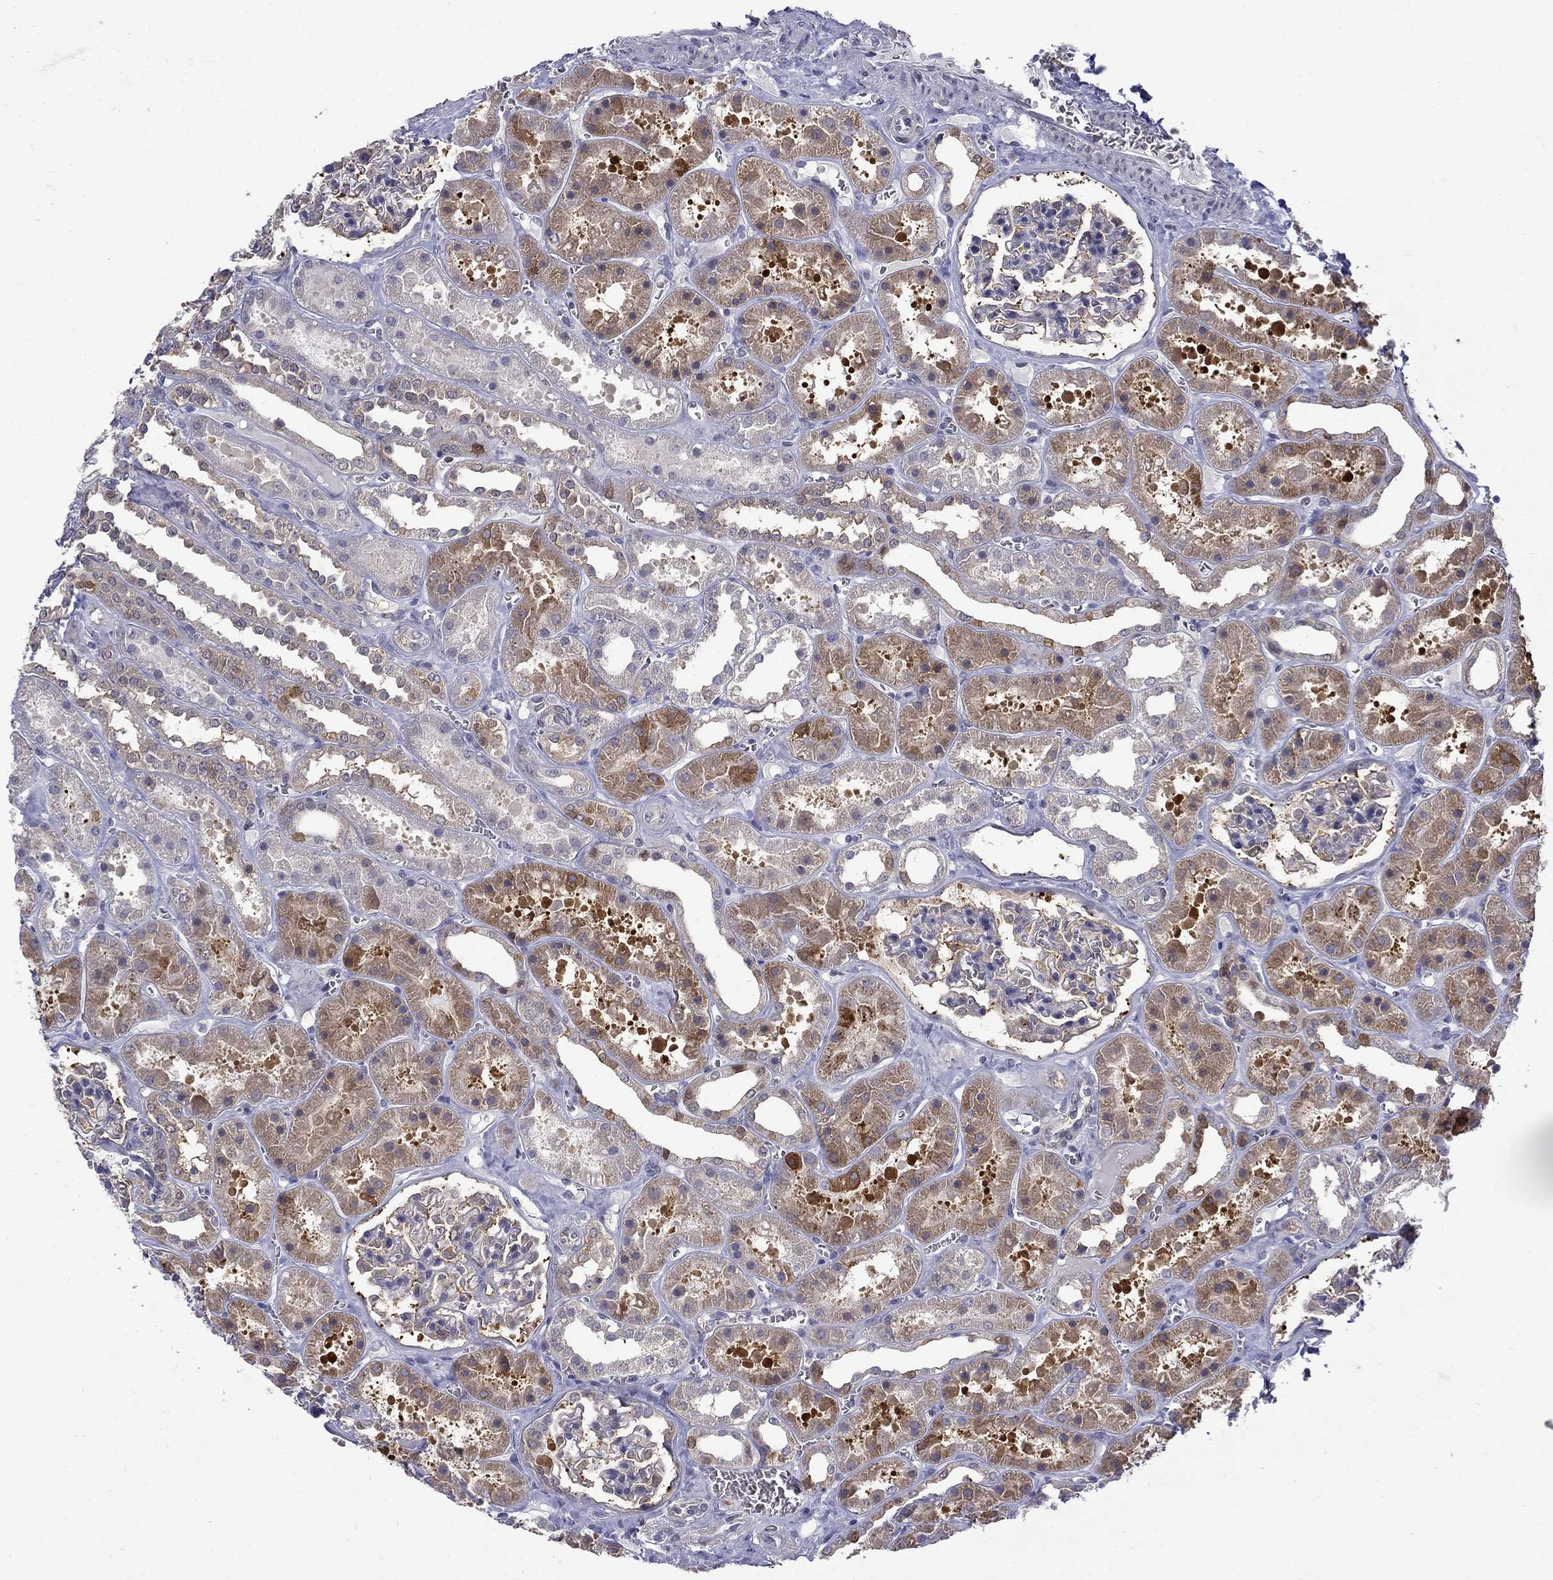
{"staining": {"intensity": "moderate", "quantity": "<25%", "location": "cytoplasmic/membranous"}, "tissue": "kidney", "cell_type": "Cells in glomeruli", "image_type": "normal", "snomed": [{"axis": "morphology", "description": "Normal tissue, NOS"}, {"axis": "topography", "description": "Kidney"}], "caption": "Immunohistochemical staining of benign human kidney shows <25% levels of moderate cytoplasmic/membranous protein staining in approximately <25% of cells in glomeruli.", "gene": "PCBP2", "patient": {"sex": "female", "age": 41}}